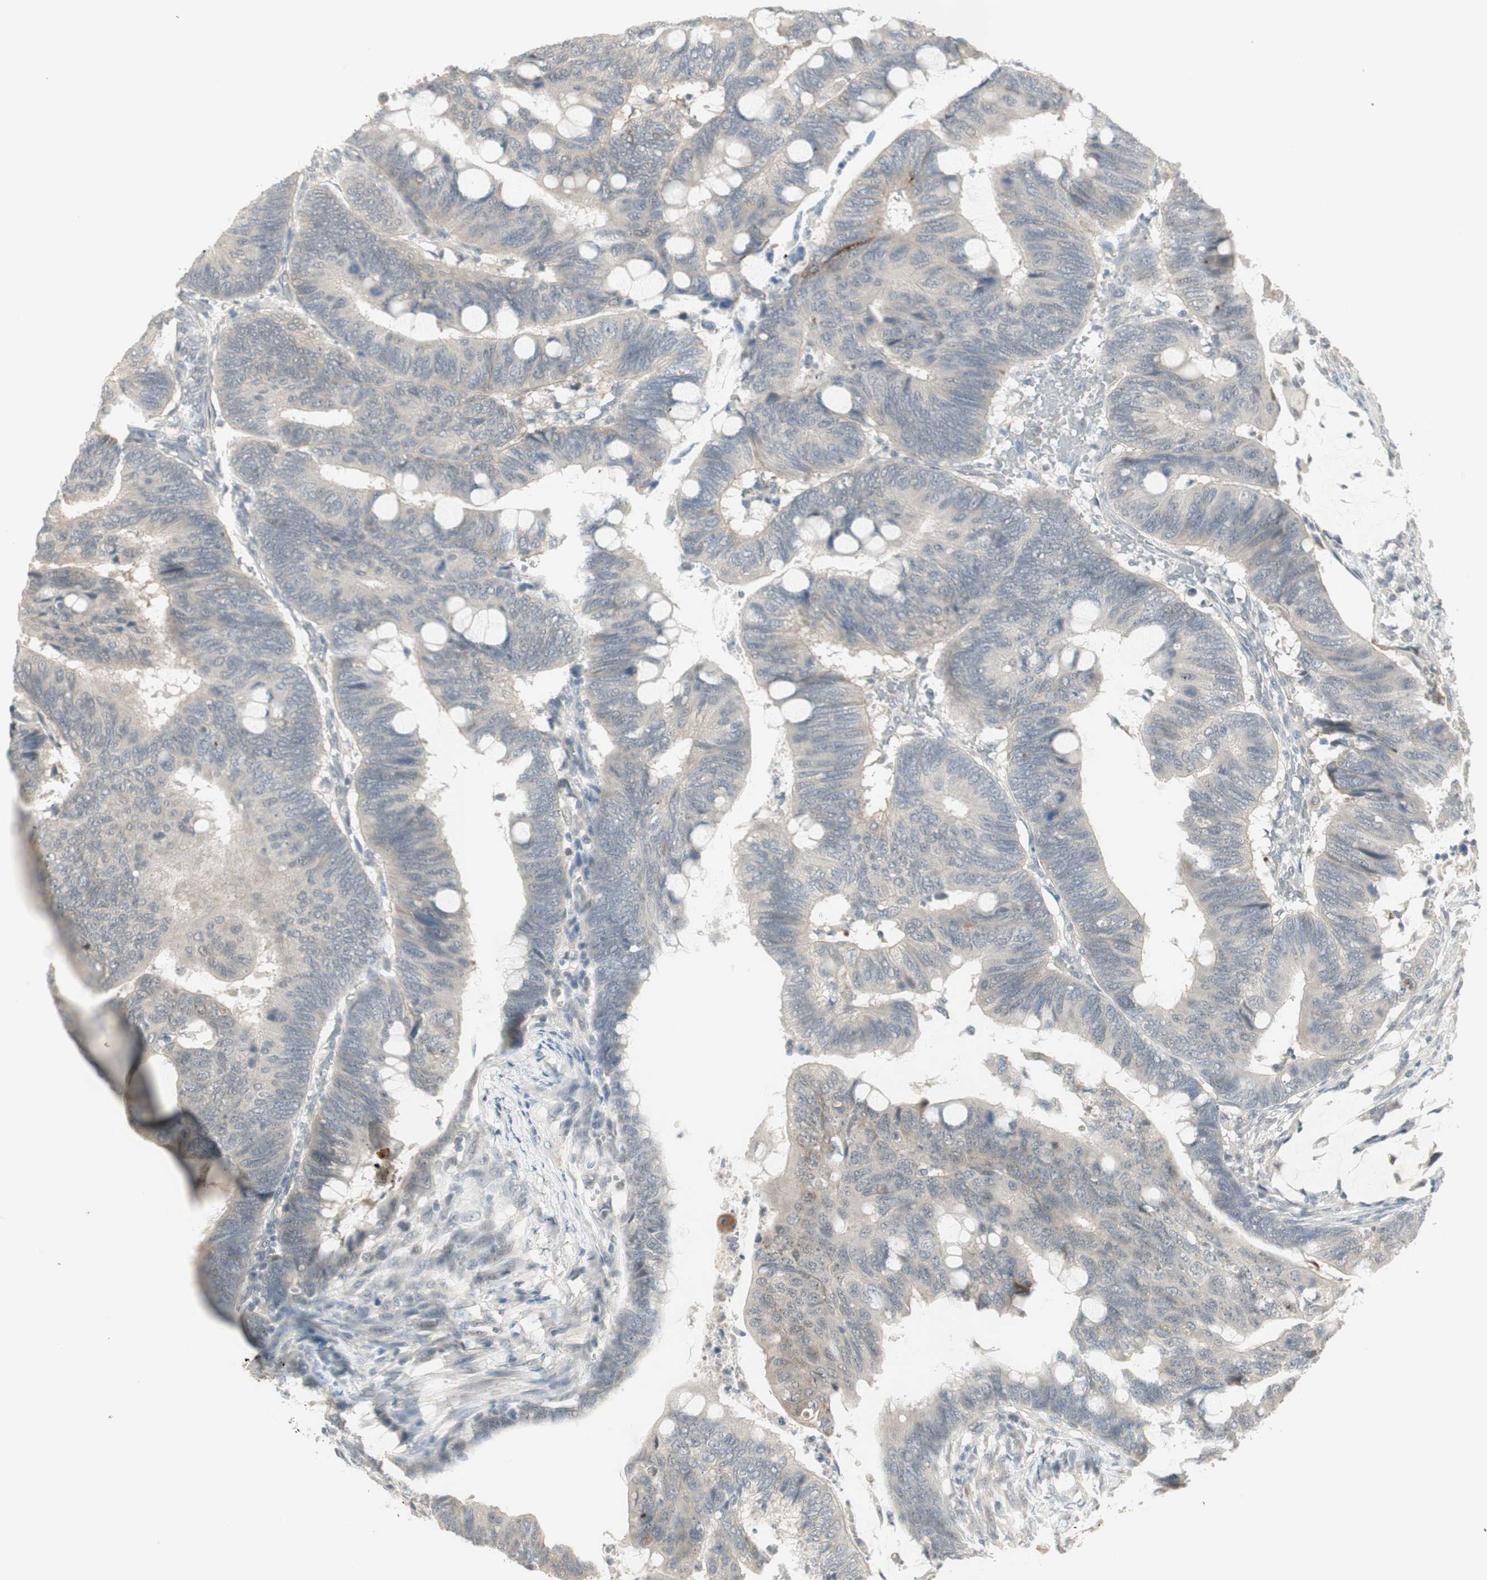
{"staining": {"intensity": "negative", "quantity": "none", "location": "none"}, "tissue": "colorectal cancer", "cell_type": "Tumor cells", "image_type": "cancer", "snomed": [{"axis": "morphology", "description": "Normal tissue, NOS"}, {"axis": "morphology", "description": "Adenocarcinoma, NOS"}, {"axis": "topography", "description": "Rectum"}, {"axis": "topography", "description": "Peripheral nerve tissue"}], "caption": "Immunohistochemistry of colorectal adenocarcinoma exhibits no staining in tumor cells. Brightfield microscopy of immunohistochemistry stained with DAB (3,3'-diaminobenzidine) (brown) and hematoxylin (blue), captured at high magnification.", "gene": "RNGTT", "patient": {"sex": "male", "age": 92}}